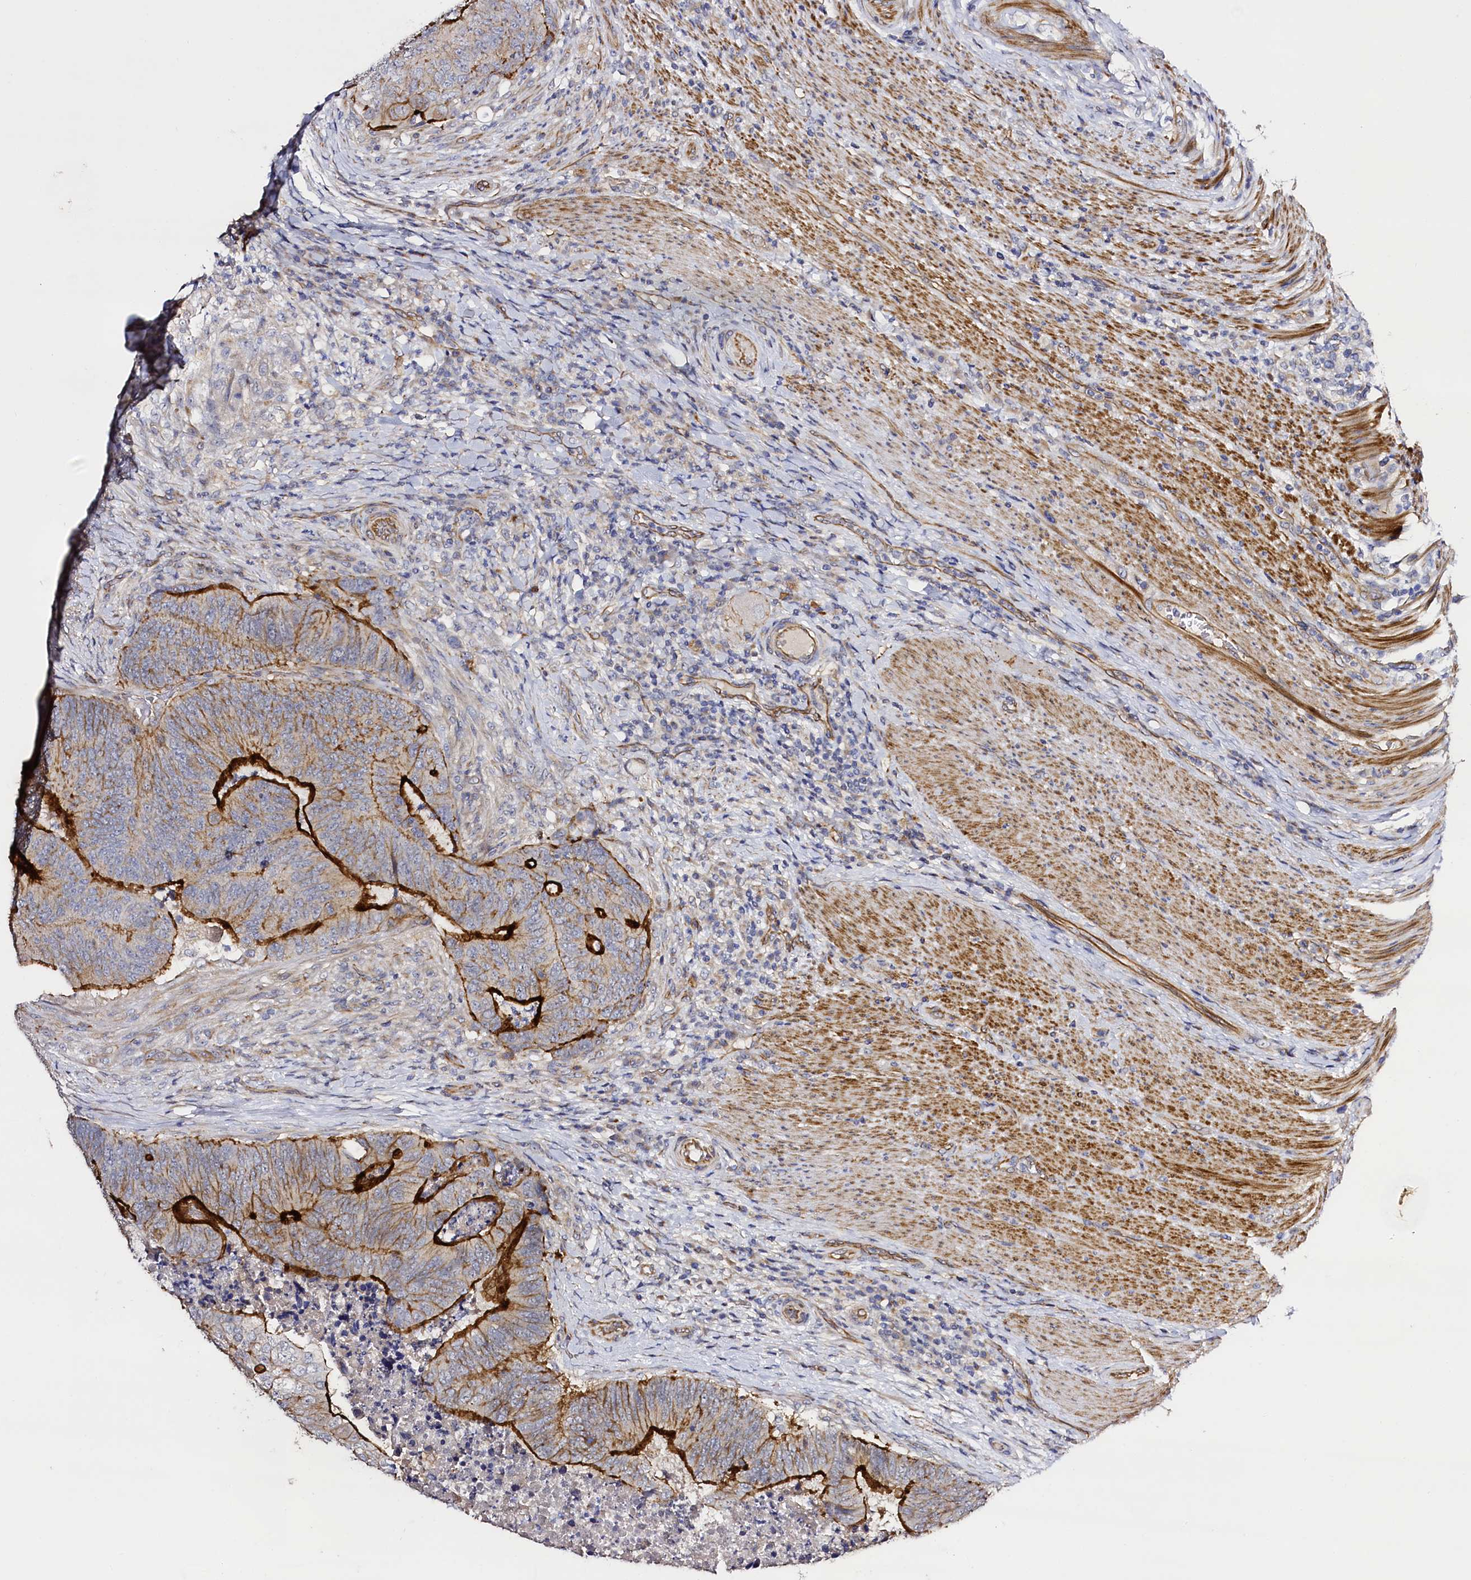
{"staining": {"intensity": "strong", "quantity": "25%-75%", "location": "cytoplasmic/membranous"}, "tissue": "colorectal cancer", "cell_type": "Tumor cells", "image_type": "cancer", "snomed": [{"axis": "morphology", "description": "Adenocarcinoma, NOS"}, {"axis": "topography", "description": "Colon"}], "caption": "DAB (3,3'-diaminobenzidine) immunohistochemical staining of human colorectal cancer reveals strong cytoplasmic/membranous protein staining in approximately 25%-75% of tumor cells. (DAB IHC, brown staining for protein, blue staining for nuclei).", "gene": "SLC7A1", "patient": {"sex": "female", "age": 67}}